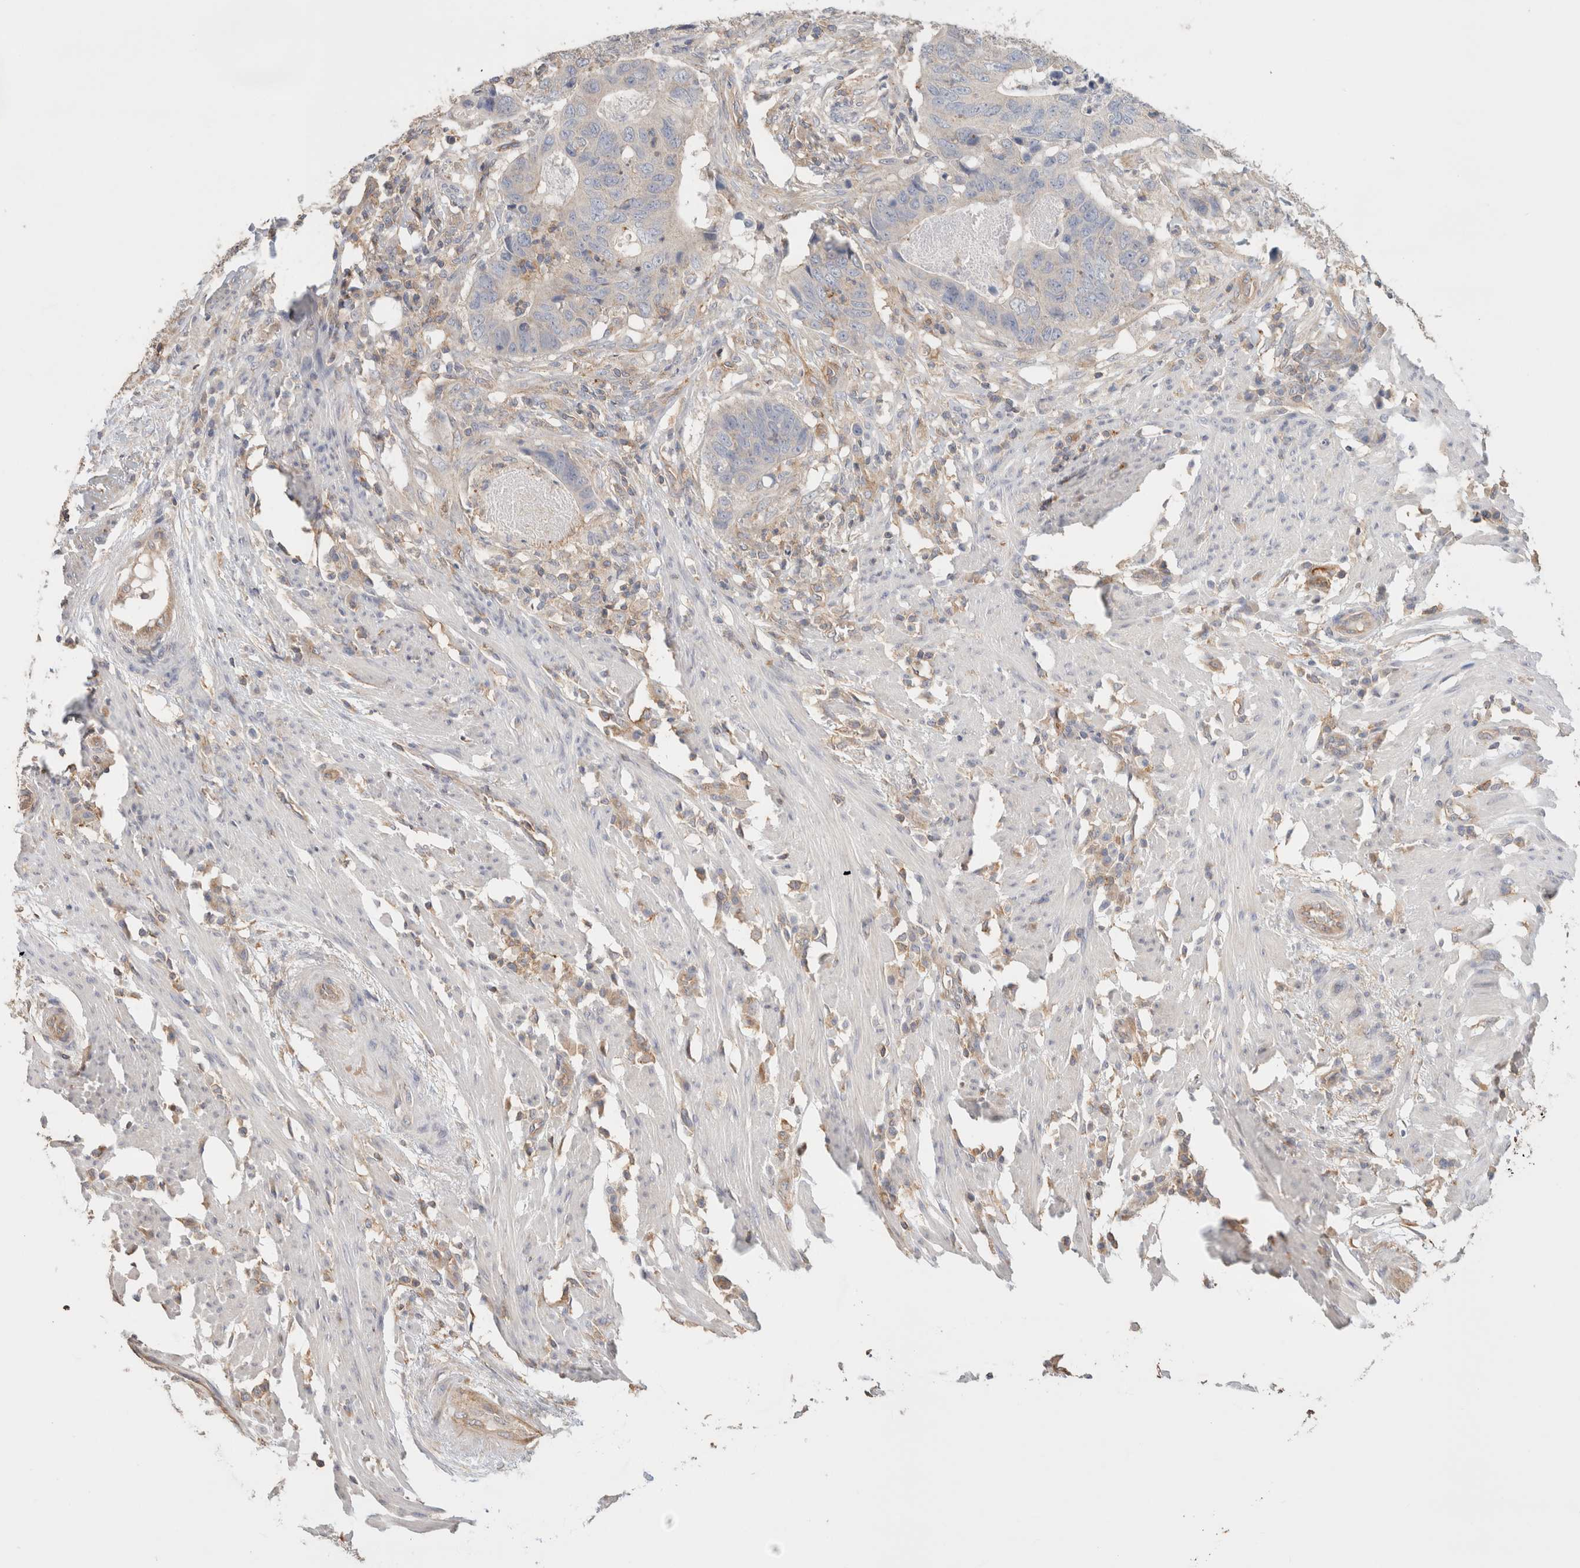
{"staining": {"intensity": "negative", "quantity": "none", "location": "none"}, "tissue": "colorectal cancer", "cell_type": "Tumor cells", "image_type": "cancer", "snomed": [{"axis": "morphology", "description": "Adenocarcinoma, NOS"}, {"axis": "topography", "description": "Colon"}], "caption": "High power microscopy photomicrograph of an immunohistochemistry histopathology image of adenocarcinoma (colorectal), revealing no significant expression in tumor cells.", "gene": "CFAP418", "patient": {"sex": "male", "age": 56}}